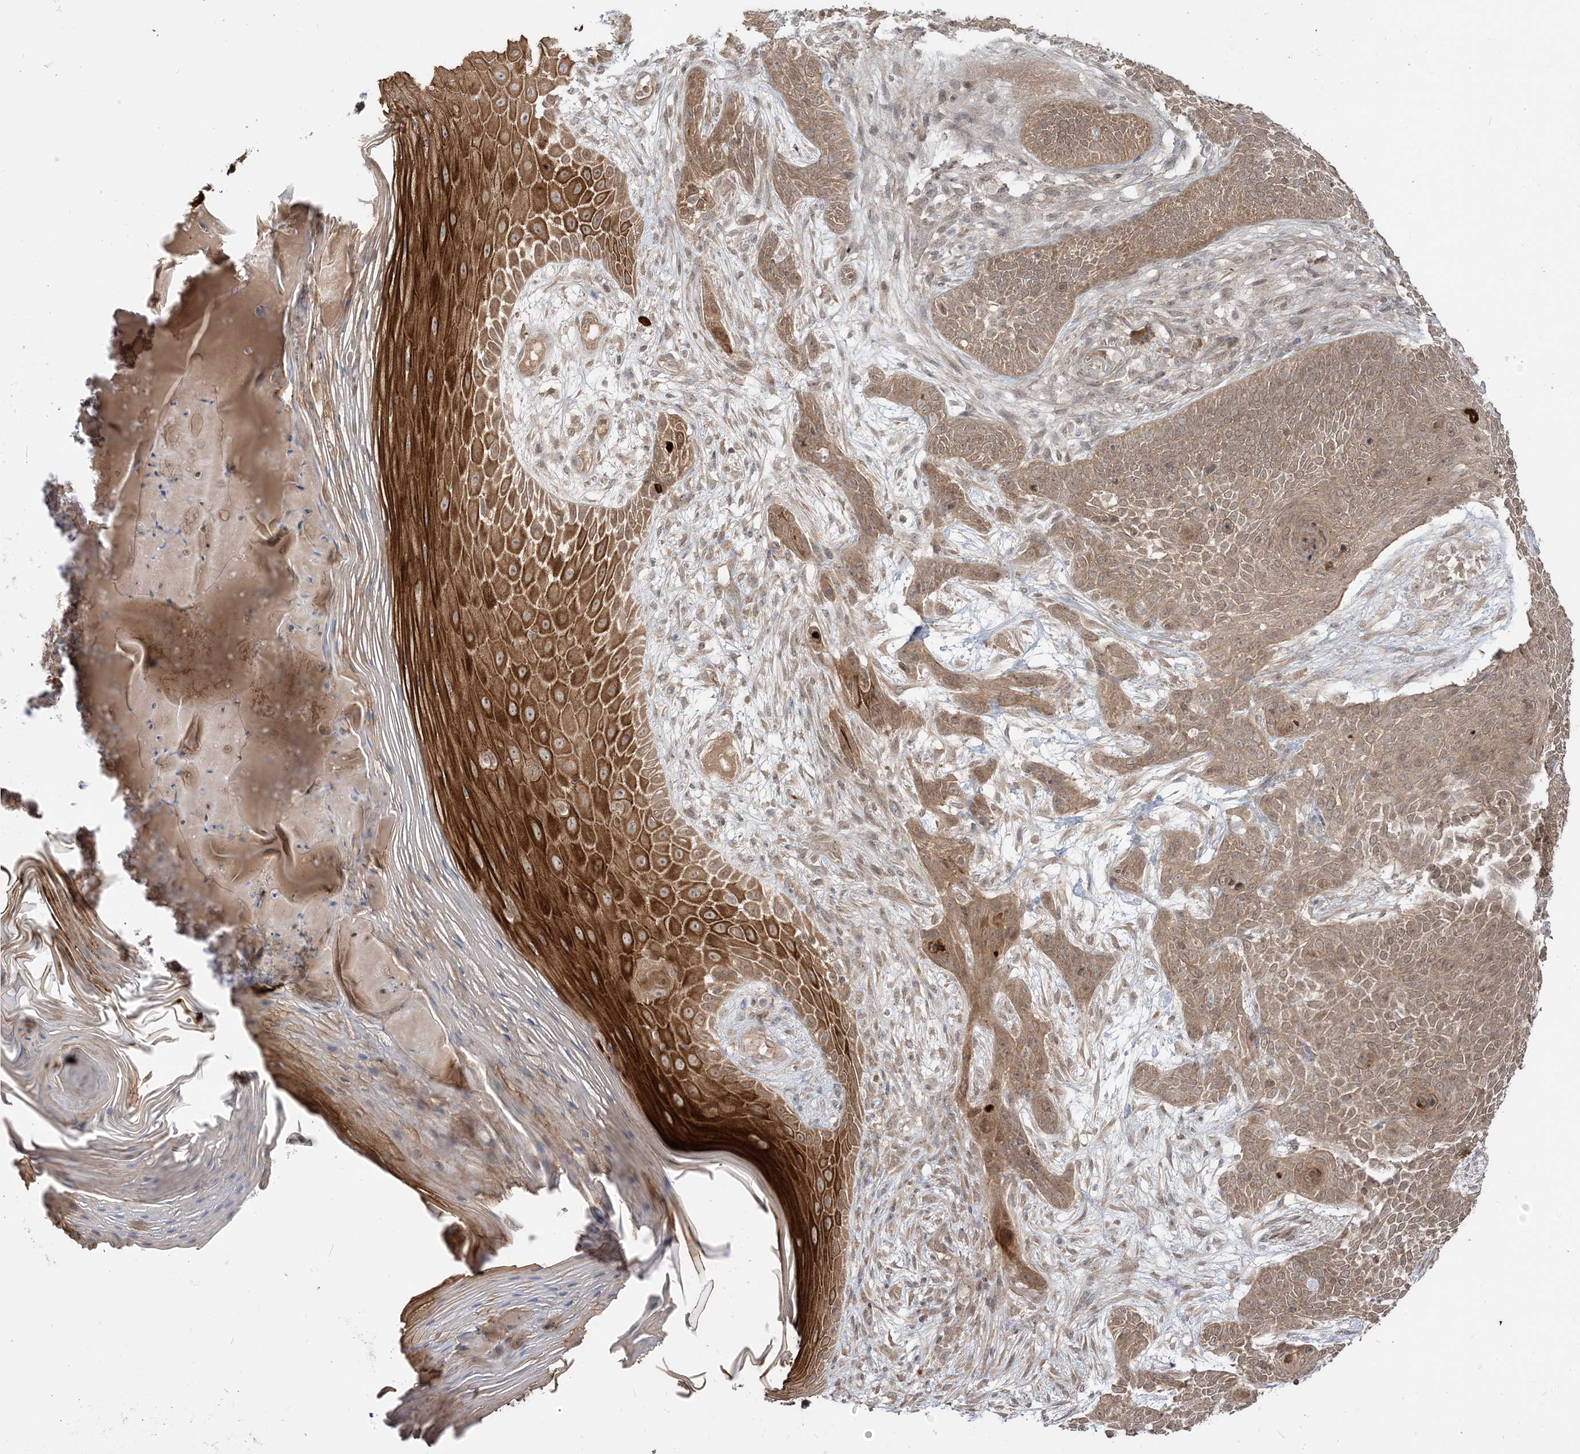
{"staining": {"intensity": "weak", "quantity": ">75%", "location": "cytoplasmic/membranous"}, "tissue": "skin cancer", "cell_type": "Tumor cells", "image_type": "cancer", "snomed": [{"axis": "morphology", "description": "Basal cell carcinoma"}, {"axis": "topography", "description": "Skin"}], "caption": "This histopathology image reveals immunohistochemistry (IHC) staining of human skin cancer (basal cell carcinoma), with low weak cytoplasmic/membranous positivity in about >75% of tumor cells.", "gene": "TBCC", "patient": {"sex": "male", "age": 85}}